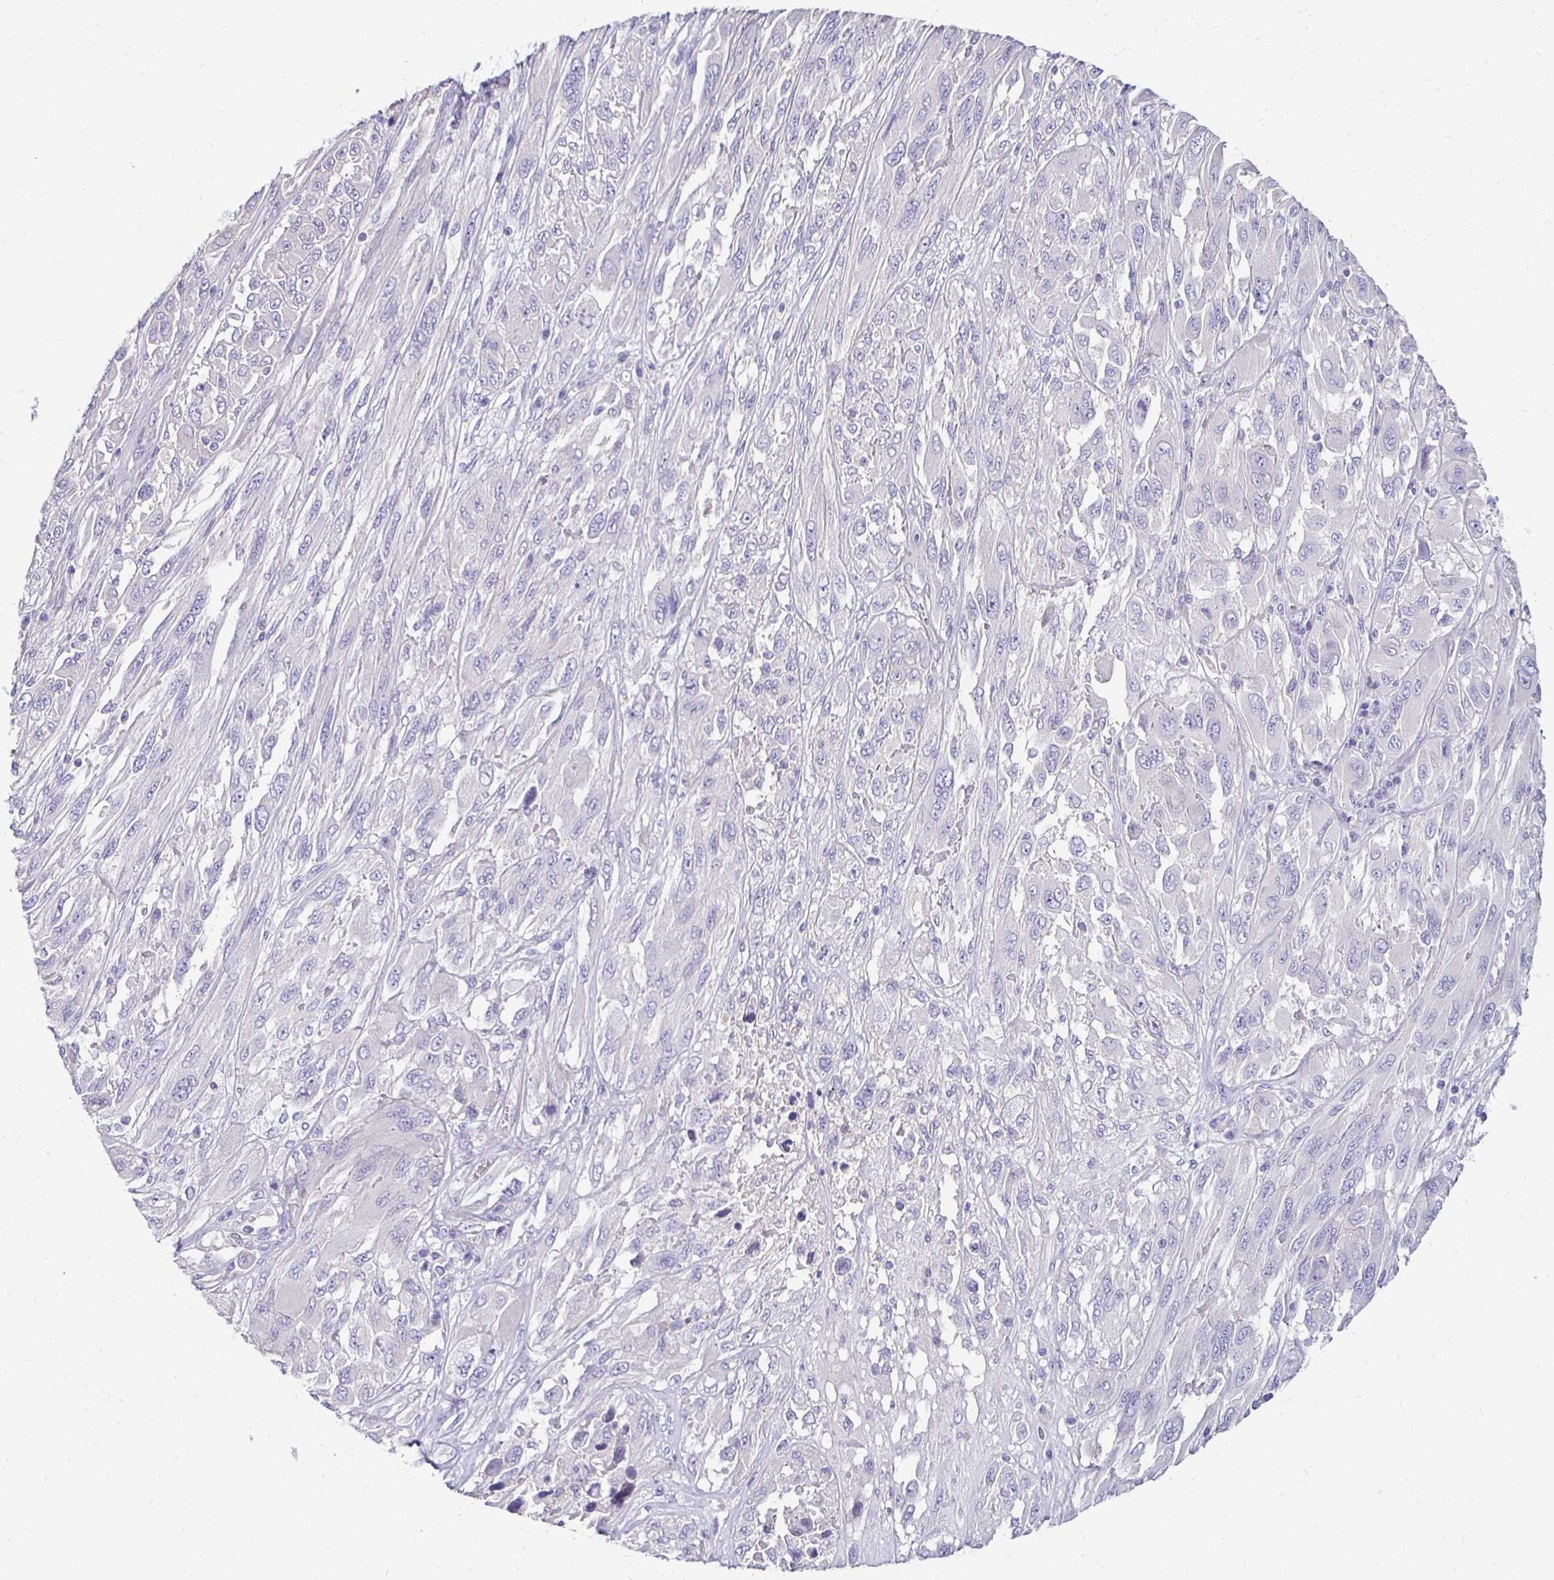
{"staining": {"intensity": "negative", "quantity": "none", "location": "none"}, "tissue": "melanoma", "cell_type": "Tumor cells", "image_type": "cancer", "snomed": [{"axis": "morphology", "description": "Malignant melanoma, NOS"}, {"axis": "topography", "description": "Skin"}], "caption": "DAB immunohistochemical staining of malignant melanoma displays no significant staining in tumor cells.", "gene": "AKAP6", "patient": {"sex": "female", "age": 91}}